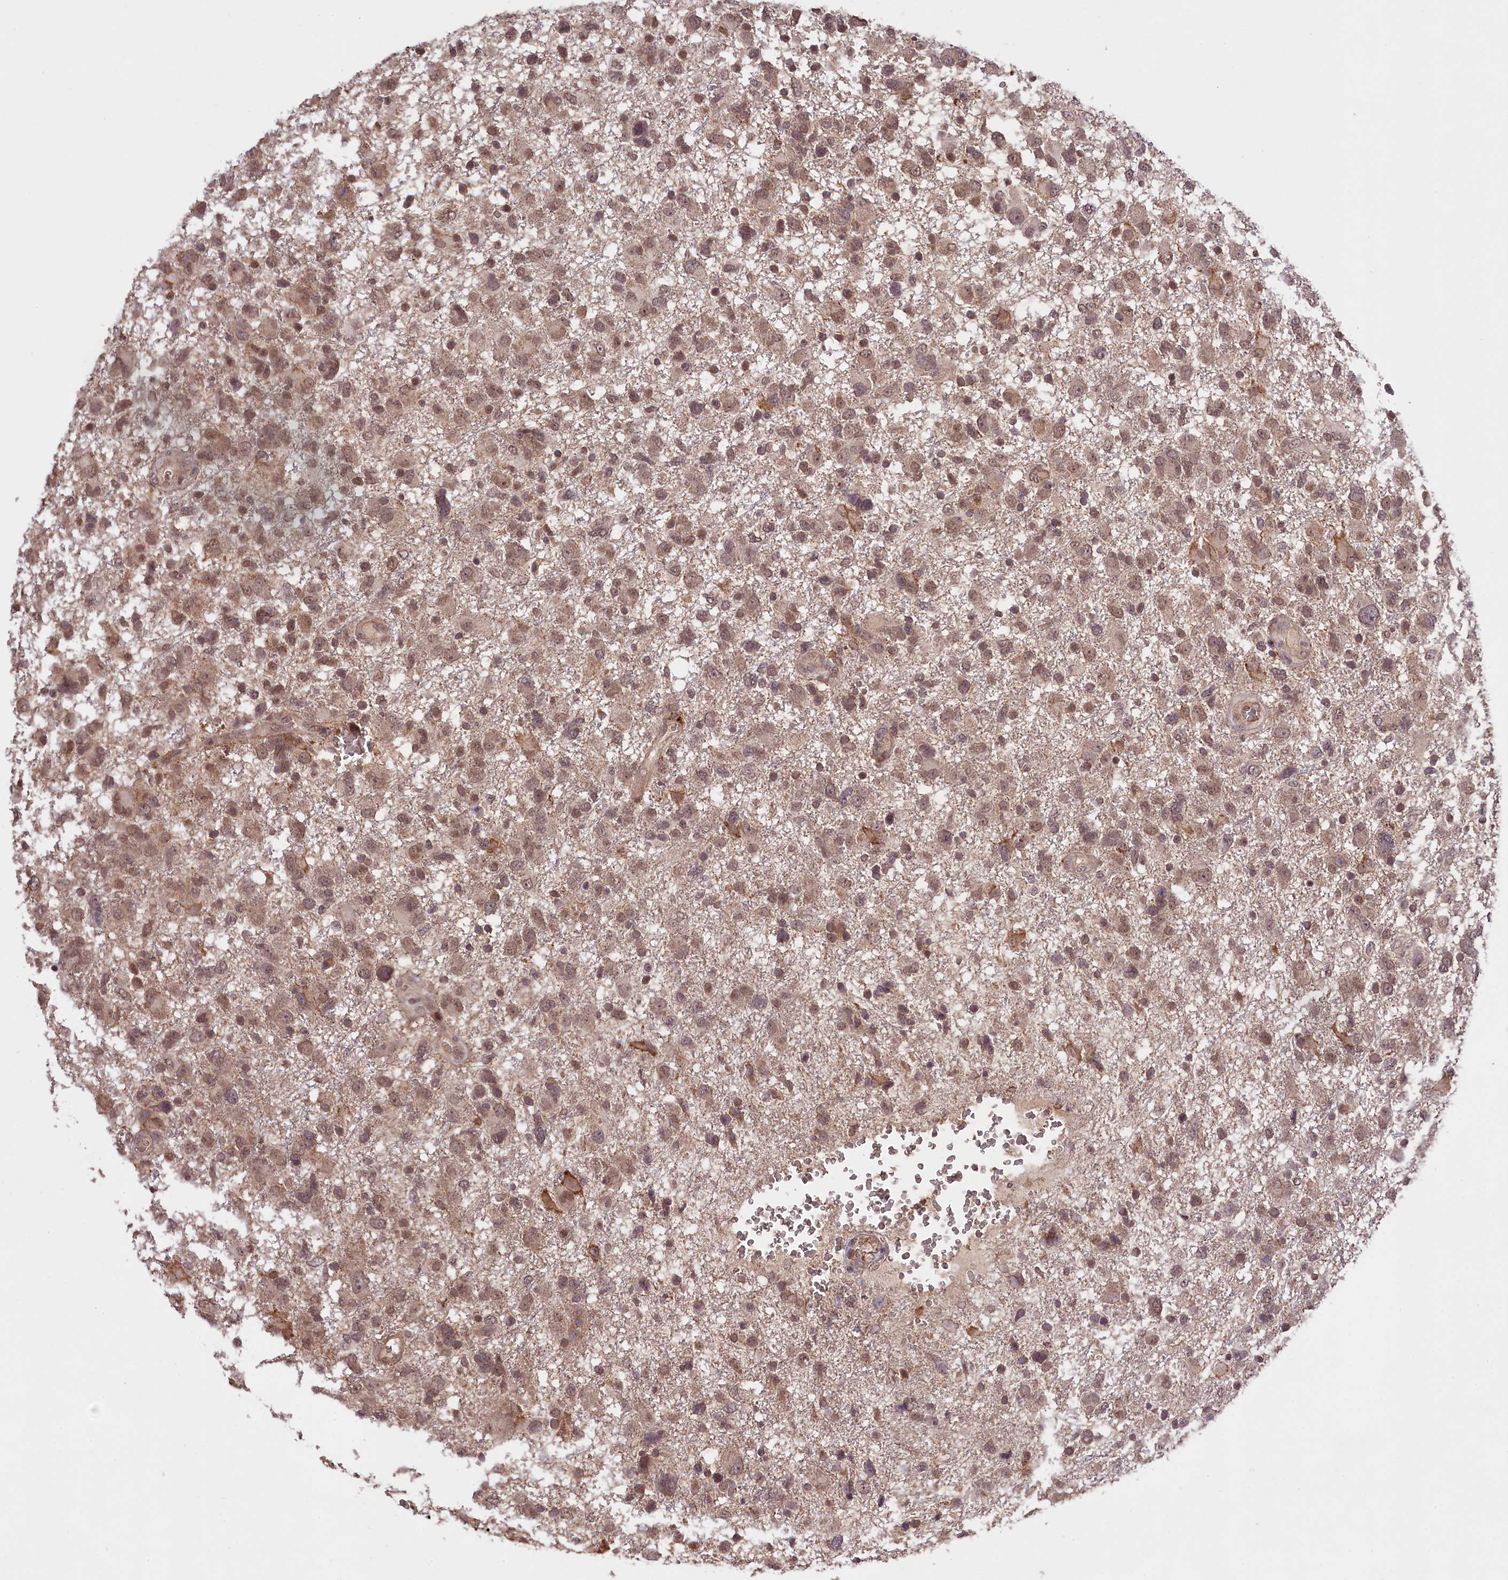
{"staining": {"intensity": "moderate", "quantity": ">75%", "location": "cytoplasmic/membranous,nuclear"}, "tissue": "glioma", "cell_type": "Tumor cells", "image_type": "cancer", "snomed": [{"axis": "morphology", "description": "Glioma, malignant, High grade"}, {"axis": "topography", "description": "Brain"}], "caption": "Immunohistochemical staining of human glioma displays medium levels of moderate cytoplasmic/membranous and nuclear expression in about >75% of tumor cells. Nuclei are stained in blue.", "gene": "ZNF480", "patient": {"sex": "male", "age": 61}}